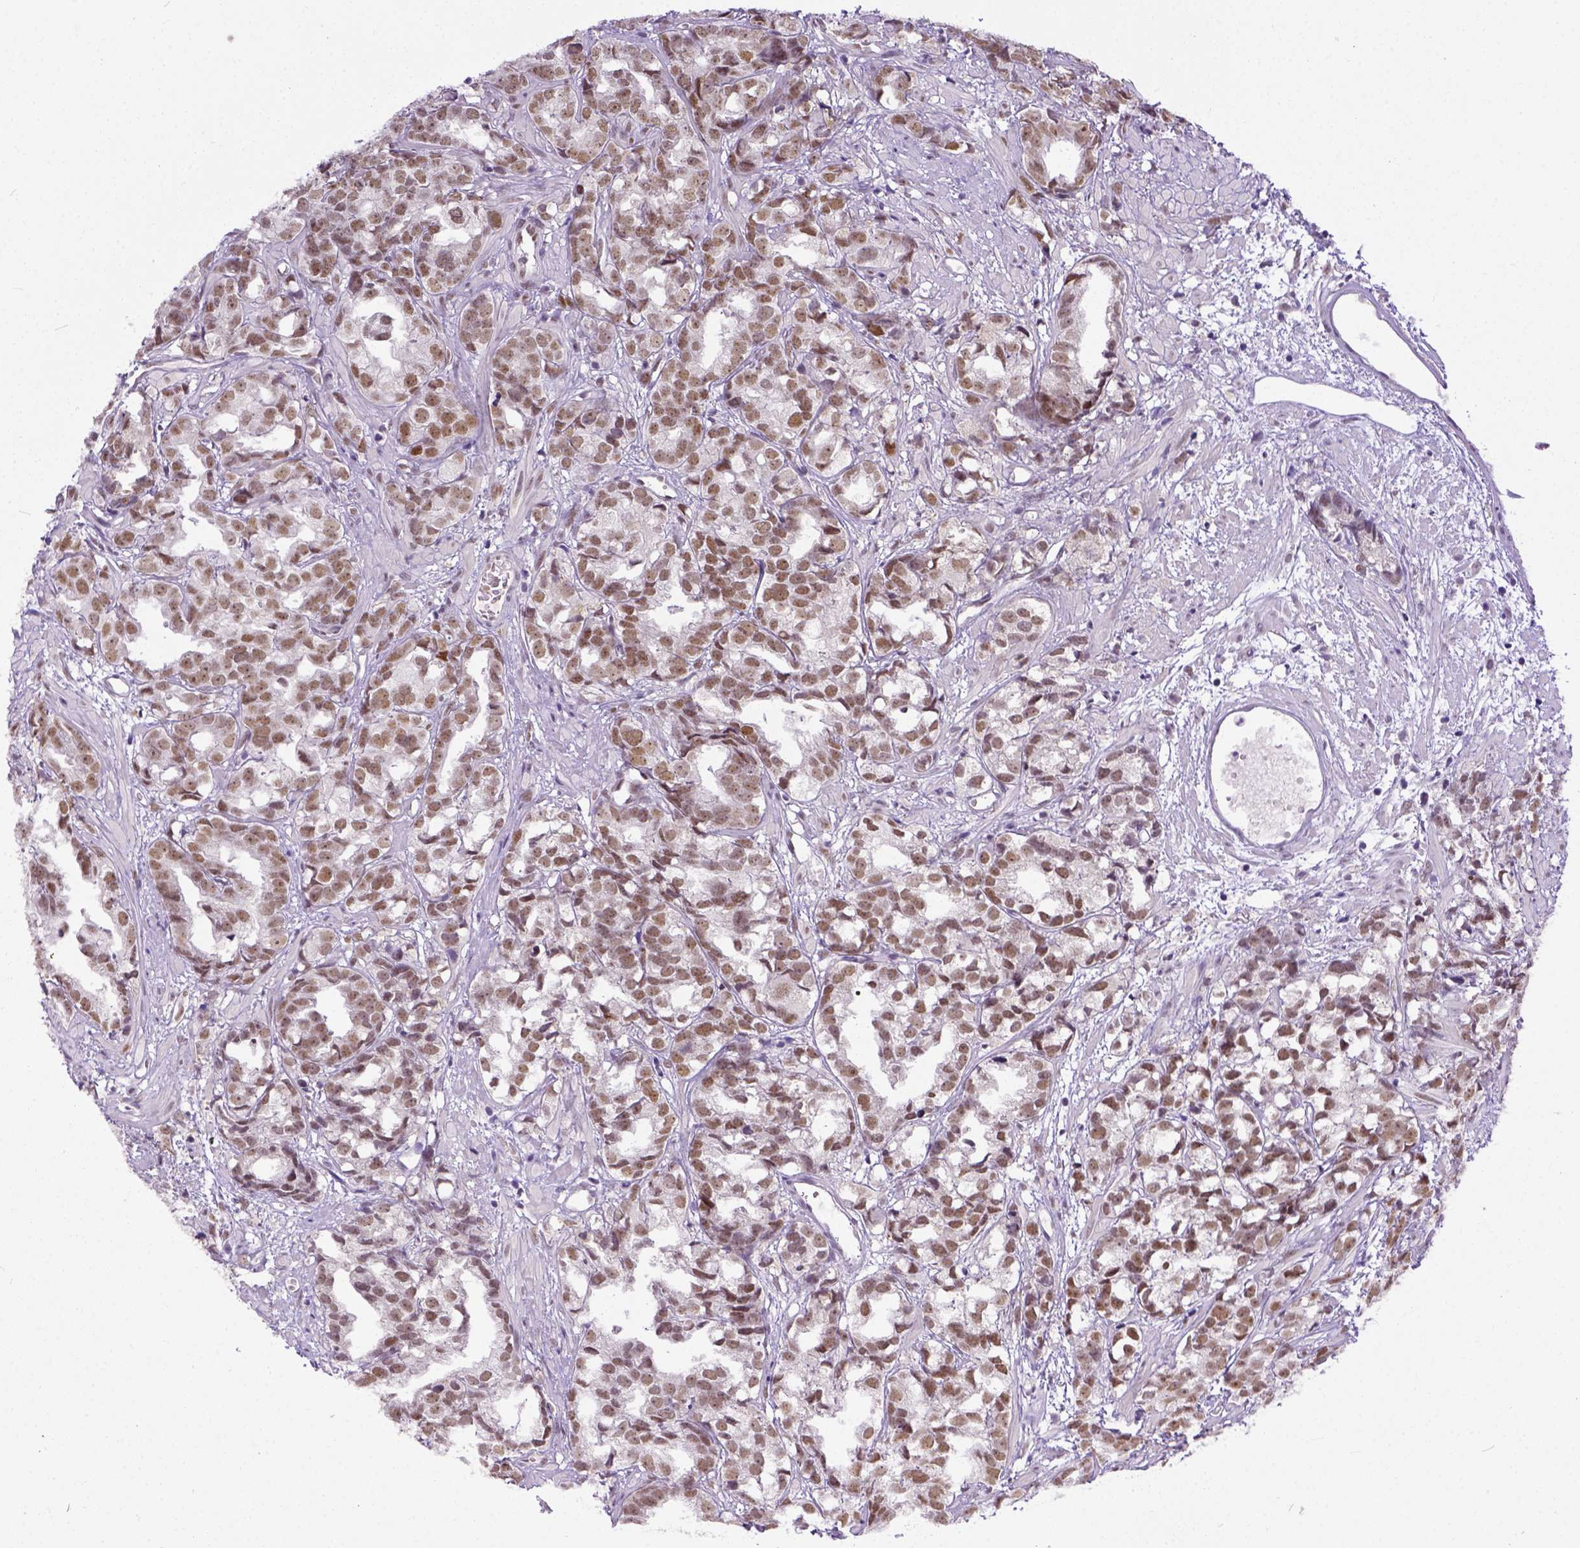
{"staining": {"intensity": "weak", "quantity": ">75%", "location": "nuclear"}, "tissue": "prostate cancer", "cell_type": "Tumor cells", "image_type": "cancer", "snomed": [{"axis": "morphology", "description": "Adenocarcinoma, High grade"}, {"axis": "topography", "description": "Prostate"}], "caption": "There is low levels of weak nuclear staining in tumor cells of adenocarcinoma (high-grade) (prostate), as demonstrated by immunohistochemical staining (brown color).", "gene": "ERCC1", "patient": {"sex": "male", "age": 79}}